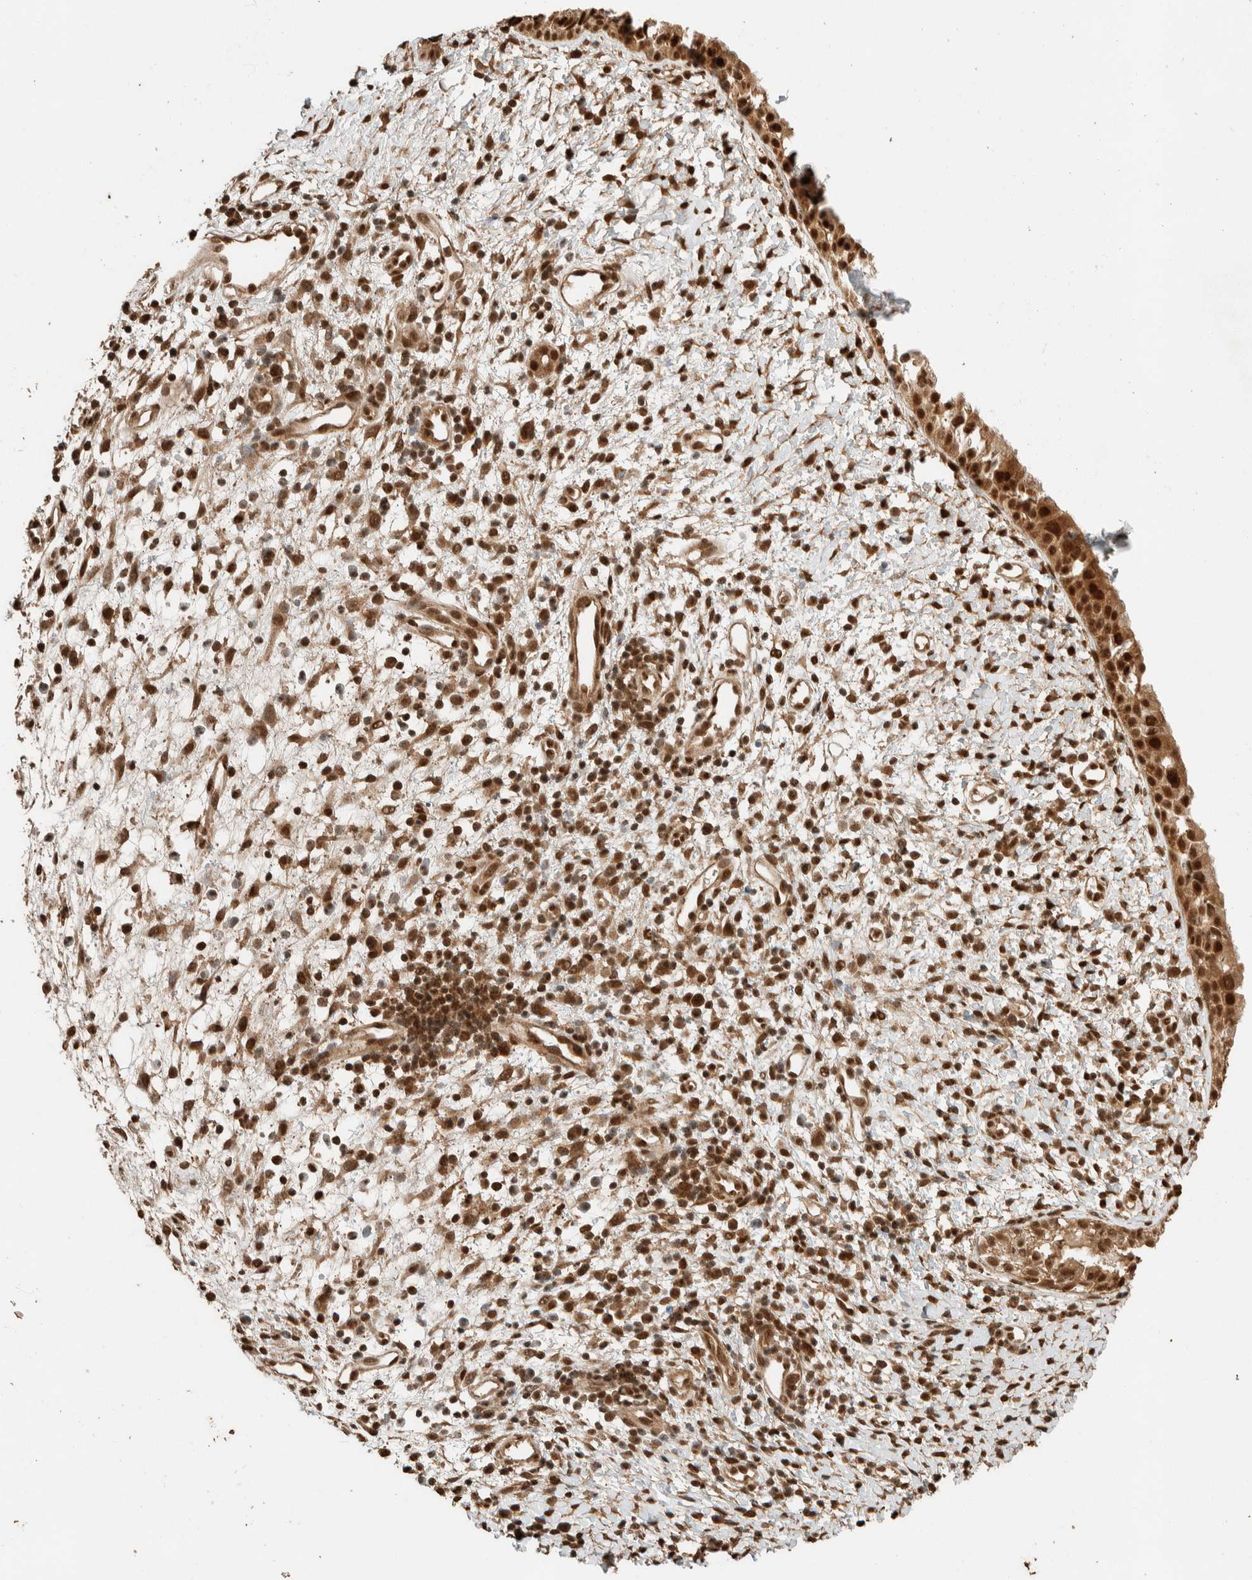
{"staining": {"intensity": "strong", "quantity": ">75%", "location": "cytoplasmic/membranous,nuclear"}, "tissue": "nasopharynx", "cell_type": "Respiratory epithelial cells", "image_type": "normal", "snomed": [{"axis": "morphology", "description": "Normal tissue, NOS"}, {"axis": "topography", "description": "Nasopharynx"}], "caption": "Protein expression analysis of normal nasopharynx reveals strong cytoplasmic/membranous,nuclear expression in approximately >75% of respiratory epithelial cells. The staining was performed using DAB to visualize the protein expression in brown, while the nuclei were stained in blue with hematoxylin (Magnification: 20x).", "gene": "ZBTB2", "patient": {"sex": "male", "age": 22}}